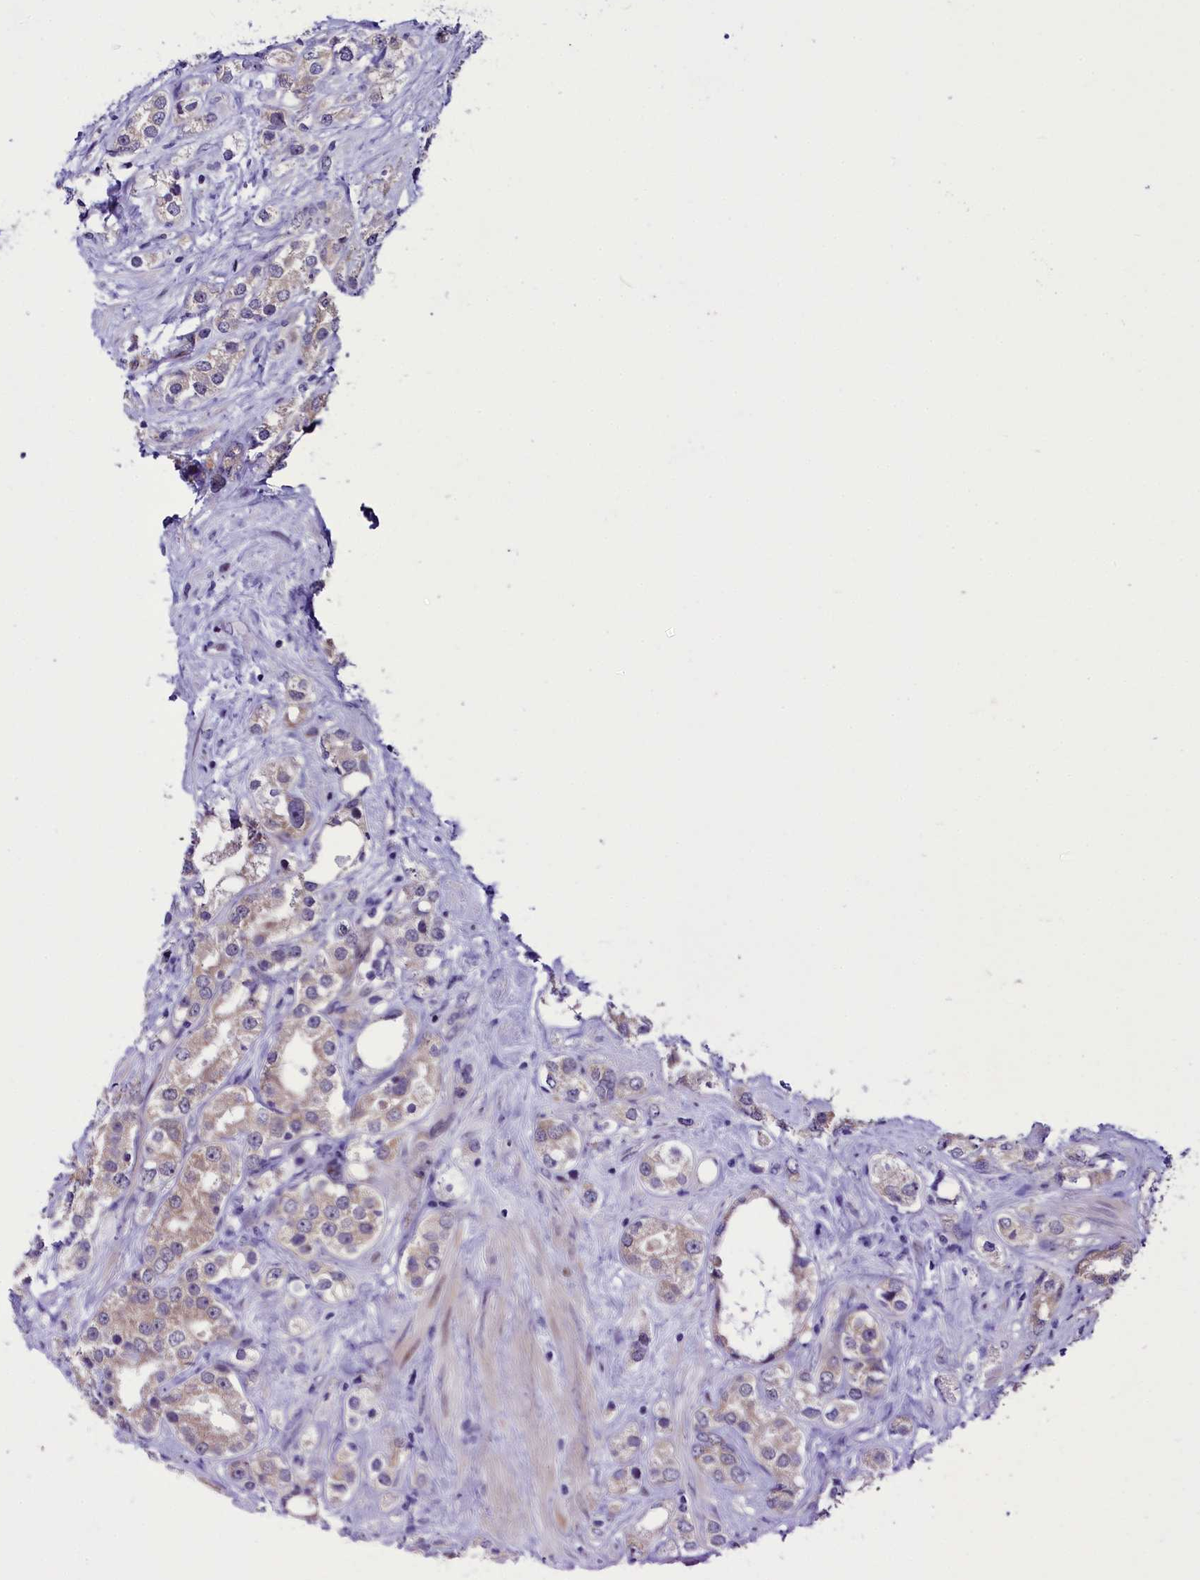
{"staining": {"intensity": "weak", "quantity": "25%-75%", "location": "cytoplasmic/membranous"}, "tissue": "prostate cancer", "cell_type": "Tumor cells", "image_type": "cancer", "snomed": [{"axis": "morphology", "description": "Adenocarcinoma, NOS"}, {"axis": "topography", "description": "Prostate"}], "caption": "Prostate cancer (adenocarcinoma) stained with a protein marker demonstrates weak staining in tumor cells.", "gene": "CCDC106", "patient": {"sex": "male", "age": 79}}